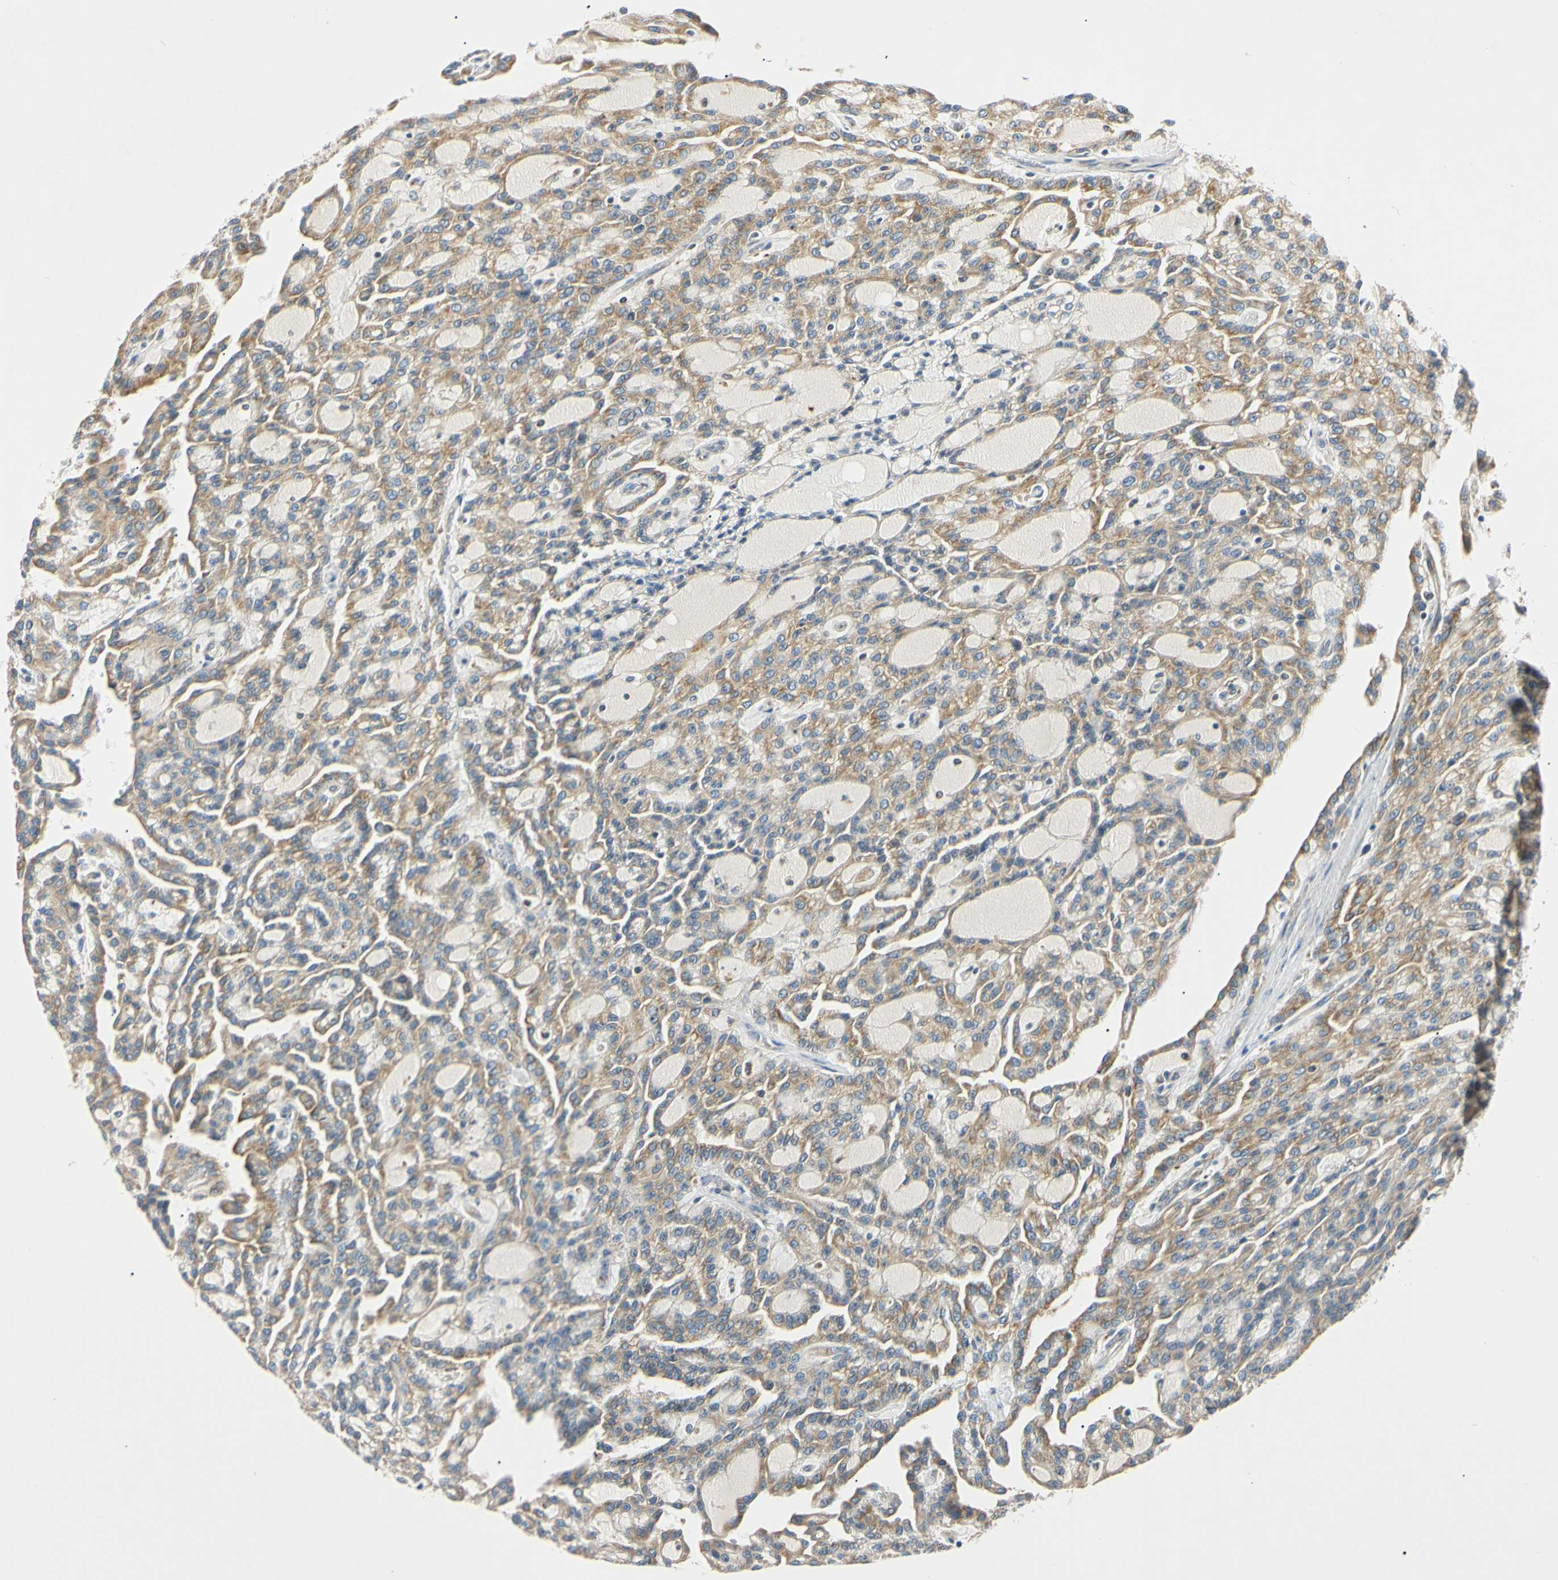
{"staining": {"intensity": "moderate", "quantity": ">75%", "location": "cytoplasmic/membranous"}, "tissue": "renal cancer", "cell_type": "Tumor cells", "image_type": "cancer", "snomed": [{"axis": "morphology", "description": "Adenocarcinoma, NOS"}, {"axis": "topography", "description": "Kidney"}], "caption": "Moderate cytoplasmic/membranous protein expression is identified in about >75% of tumor cells in renal cancer.", "gene": "DNAJB12", "patient": {"sex": "male", "age": 63}}